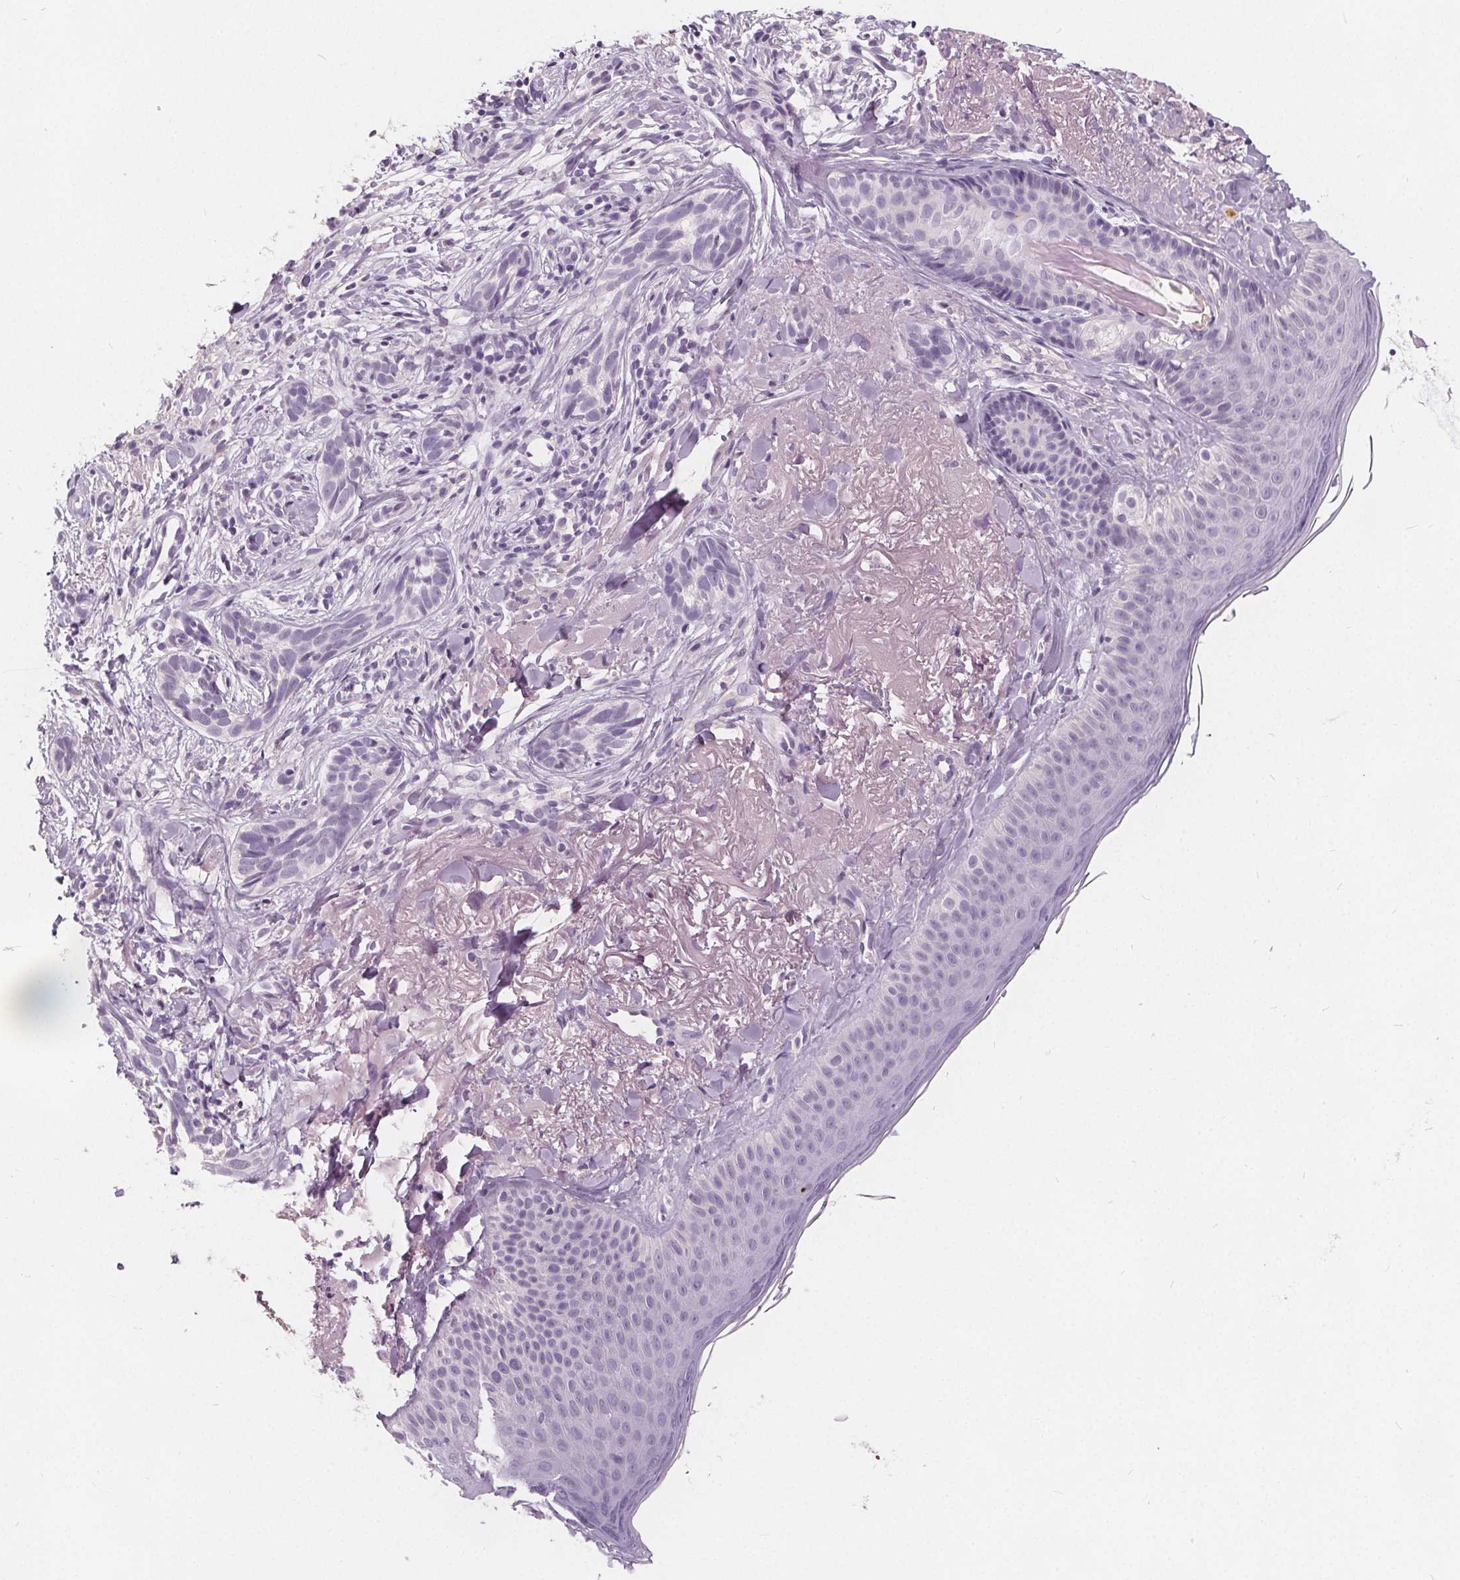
{"staining": {"intensity": "negative", "quantity": "none", "location": "none"}, "tissue": "skin cancer", "cell_type": "Tumor cells", "image_type": "cancer", "snomed": [{"axis": "morphology", "description": "Basal cell carcinoma"}, {"axis": "morphology", "description": "BCC, high aggressive"}, {"axis": "topography", "description": "Skin"}], "caption": "DAB (3,3'-diaminobenzidine) immunohistochemical staining of human skin cancer (basal cell carcinoma) shows no significant positivity in tumor cells.", "gene": "PLA2G2E", "patient": {"sex": "female", "age": 86}}